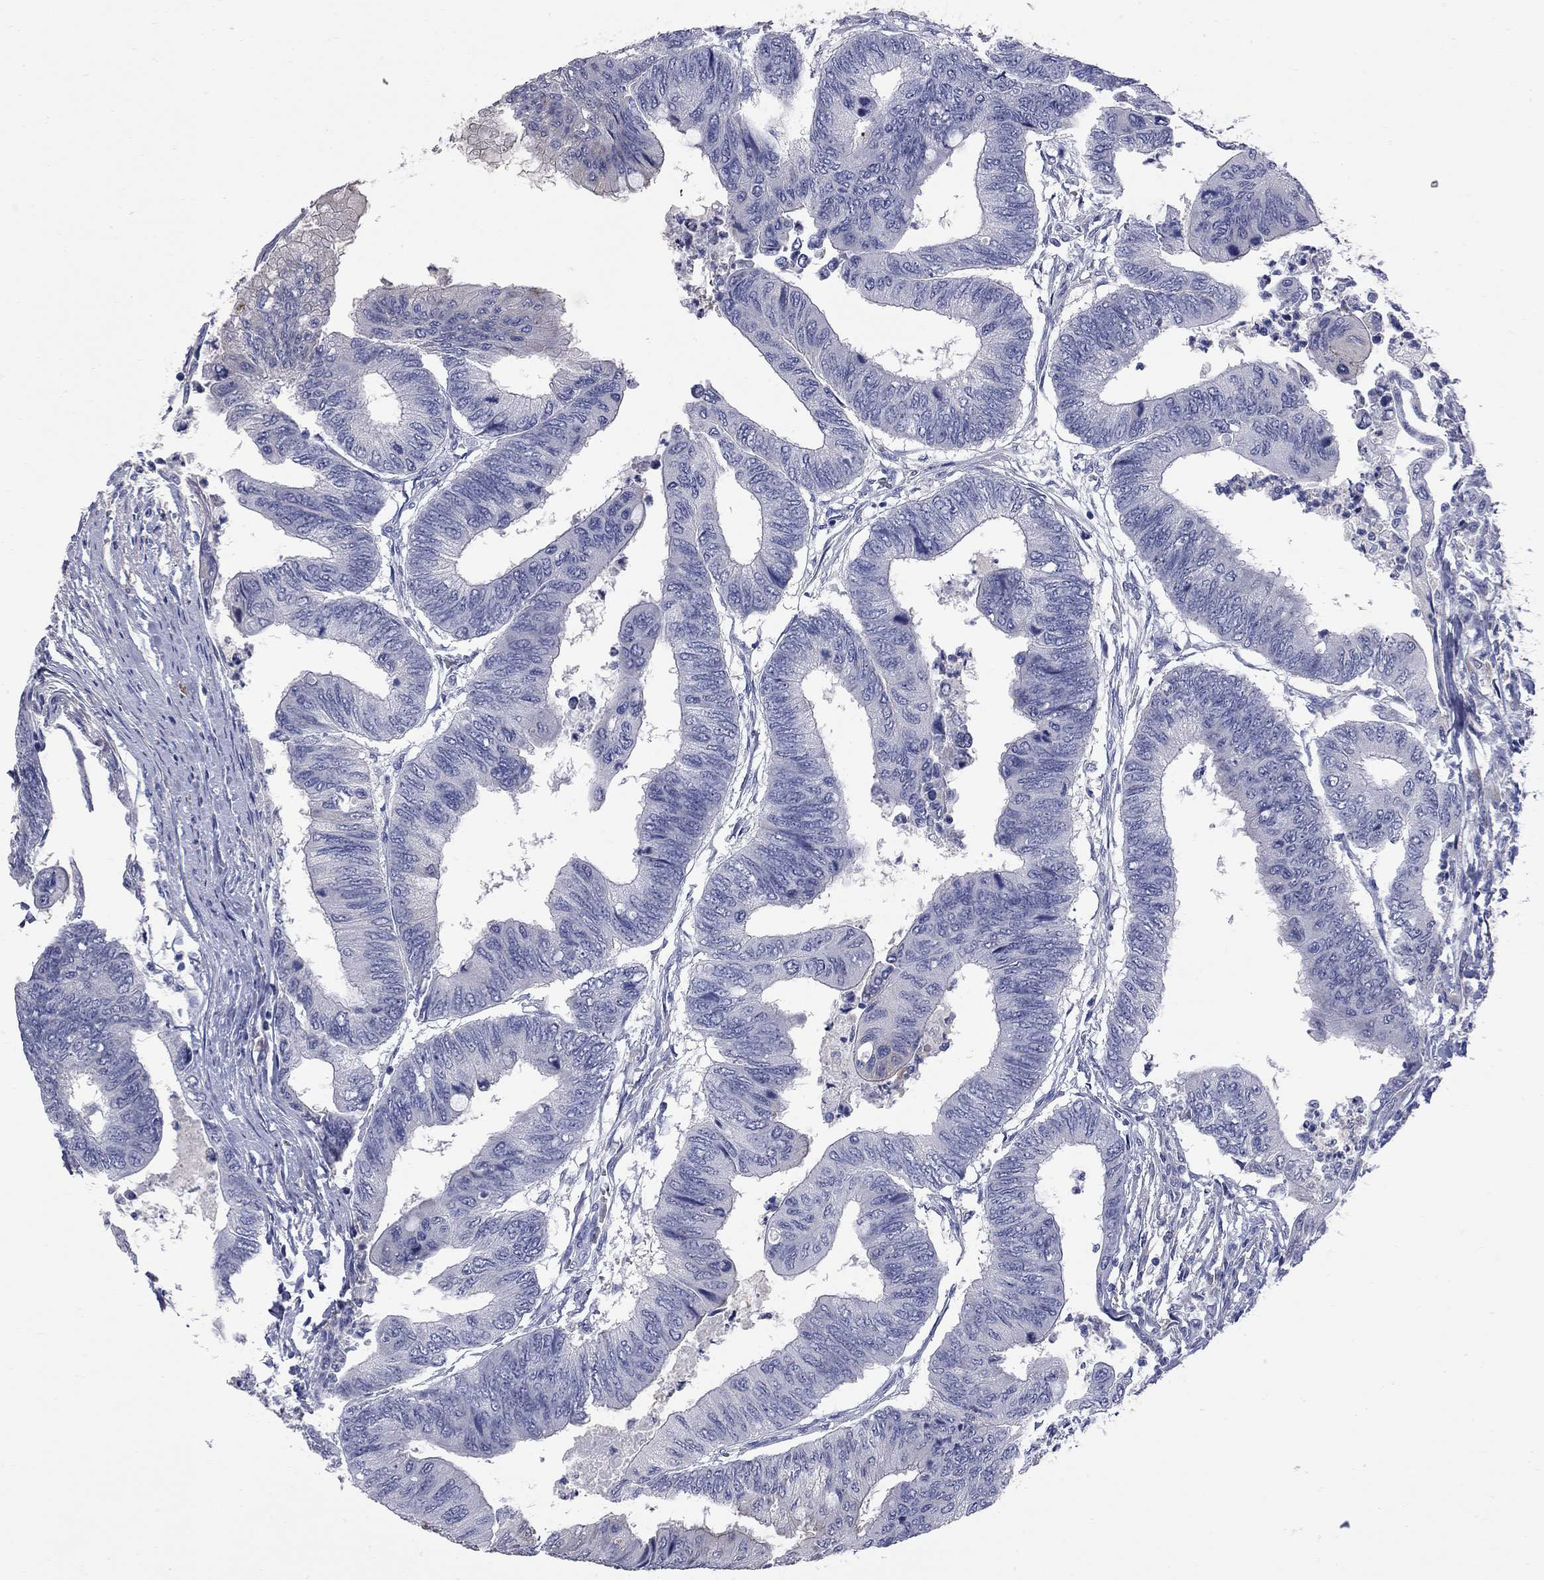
{"staining": {"intensity": "negative", "quantity": "none", "location": "none"}, "tissue": "colorectal cancer", "cell_type": "Tumor cells", "image_type": "cancer", "snomed": [{"axis": "morphology", "description": "Normal tissue, NOS"}, {"axis": "morphology", "description": "Adenocarcinoma, NOS"}, {"axis": "topography", "description": "Rectum"}, {"axis": "topography", "description": "Peripheral nerve tissue"}], "caption": "Colorectal cancer stained for a protein using immunohistochemistry (IHC) exhibits no positivity tumor cells.", "gene": "FAM221B", "patient": {"sex": "male", "age": 92}}